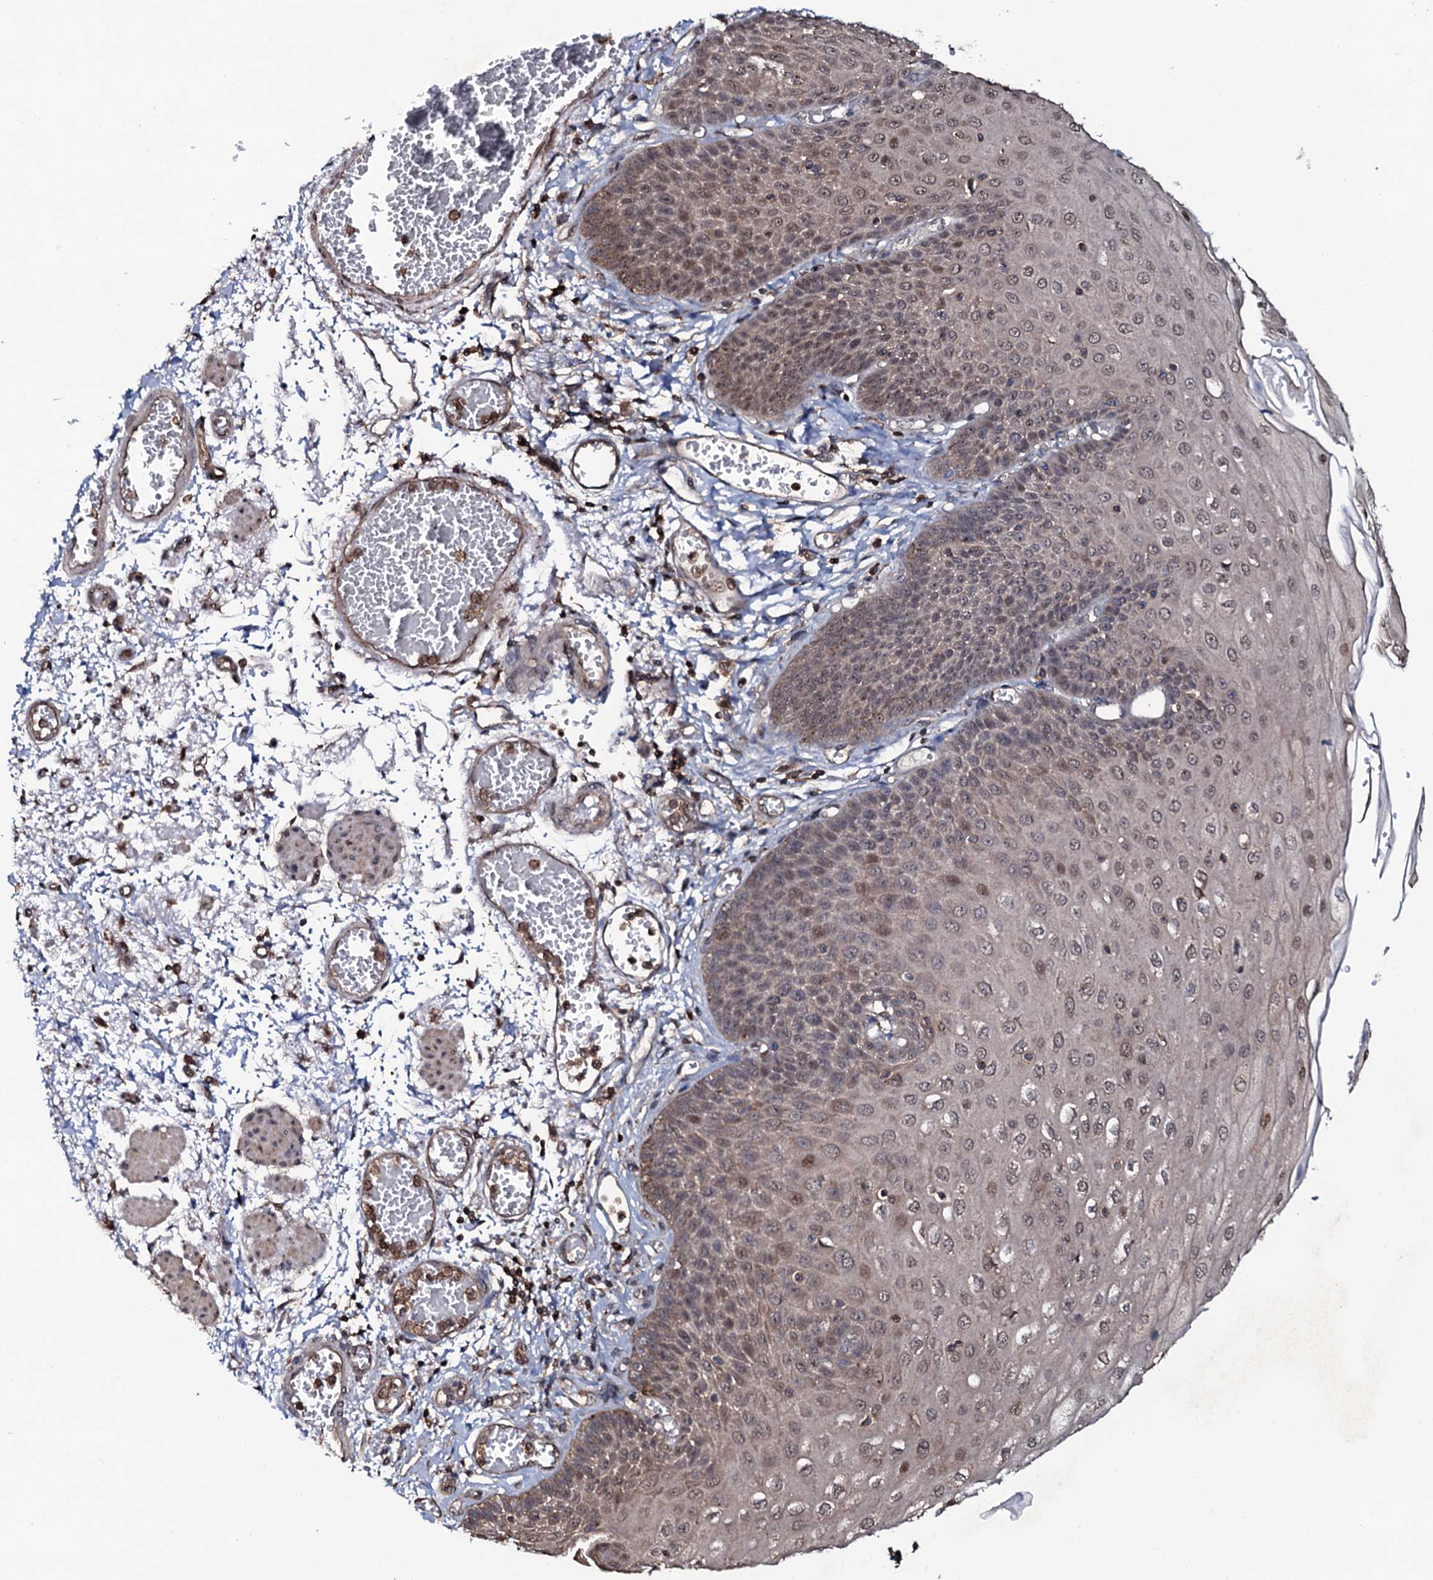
{"staining": {"intensity": "moderate", "quantity": "25%-75%", "location": "nuclear"}, "tissue": "esophagus", "cell_type": "Squamous epithelial cells", "image_type": "normal", "snomed": [{"axis": "morphology", "description": "Normal tissue, NOS"}, {"axis": "topography", "description": "Esophagus"}], "caption": "The histopathology image shows a brown stain indicating the presence of a protein in the nuclear of squamous epithelial cells in esophagus. (brown staining indicates protein expression, while blue staining denotes nuclei).", "gene": "COG6", "patient": {"sex": "male", "age": 81}}